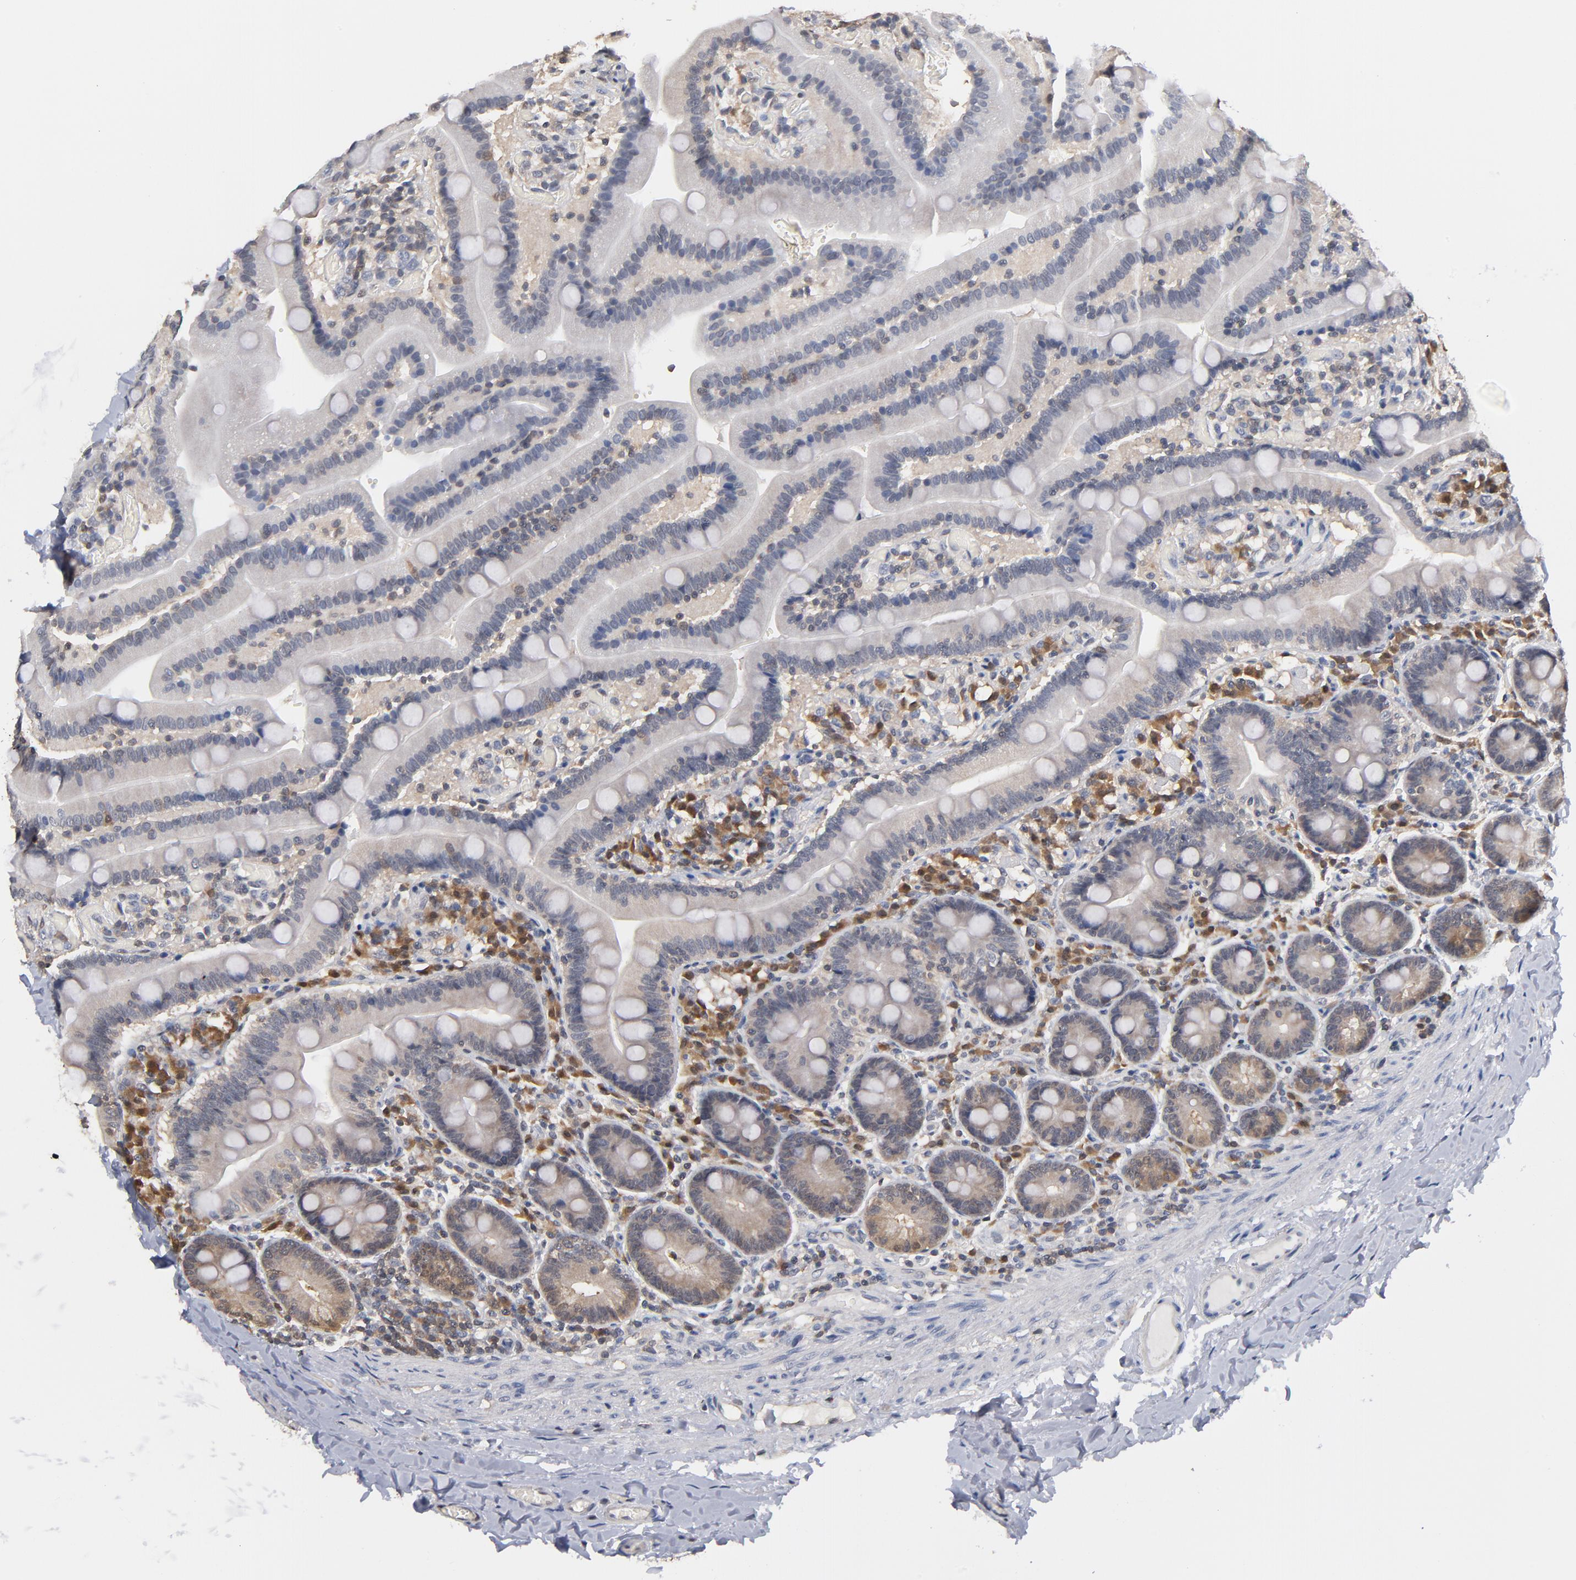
{"staining": {"intensity": "moderate", "quantity": "25%-75%", "location": "cytoplasmic/membranous"}, "tissue": "duodenum", "cell_type": "Glandular cells", "image_type": "normal", "snomed": [{"axis": "morphology", "description": "Normal tissue, NOS"}, {"axis": "topography", "description": "Duodenum"}], "caption": "Duodenum was stained to show a protein in brown. There is medium levels of moderate cytoplasmic/membranous staining in approximately 25%-75% of glandular cells. (brown staining indicates protein expression, while blue staining denotes nuclei).", "gene": "MIF", "patient": {"sex": "male", "age": 66}}